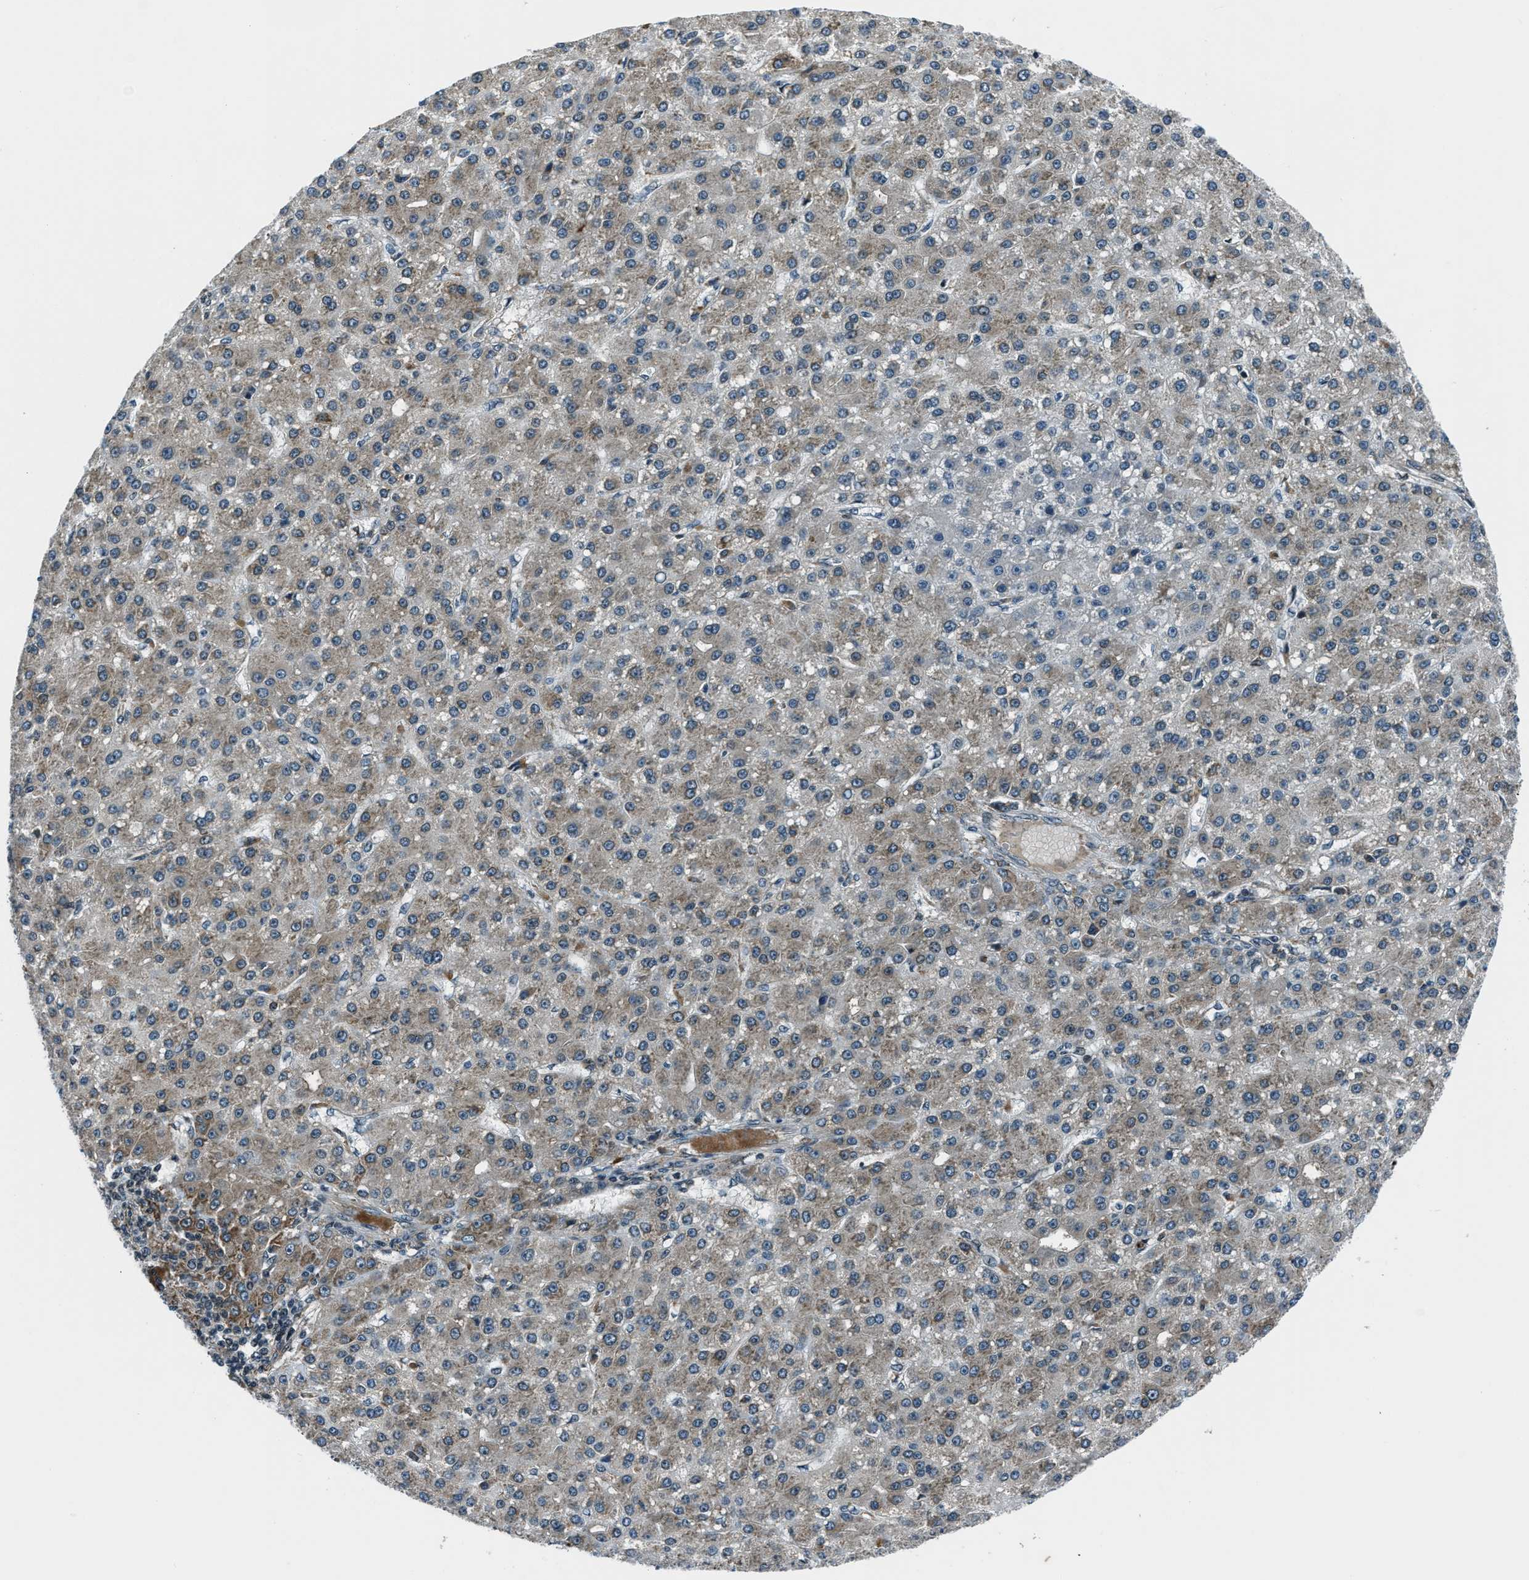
{"staining": {"intensity": "weak", "quantity": "25%-75%", "location": "cytoplasmic/membranous"}, "tissue": "liver cancer", "cell_type": "Tumor cells", "image_type": "cancer", "snomed": [{"axis": "morphology", "description": "Carcinoma, Hepatocellular, NOS"}, {"axis": "topography", "description": "Liver"}], "caption": "Brown immunohistochemical staining in human liver hepatocellular carcinoma exhibits weak cytoplasmic/membranous expression in approximately 25%-75% of tumor cells. (DAB IHC, brown staining for protein, blue staining for nuclei).", "gene": "ACTL9", "patient": {"sex": "male", "age": 67}}